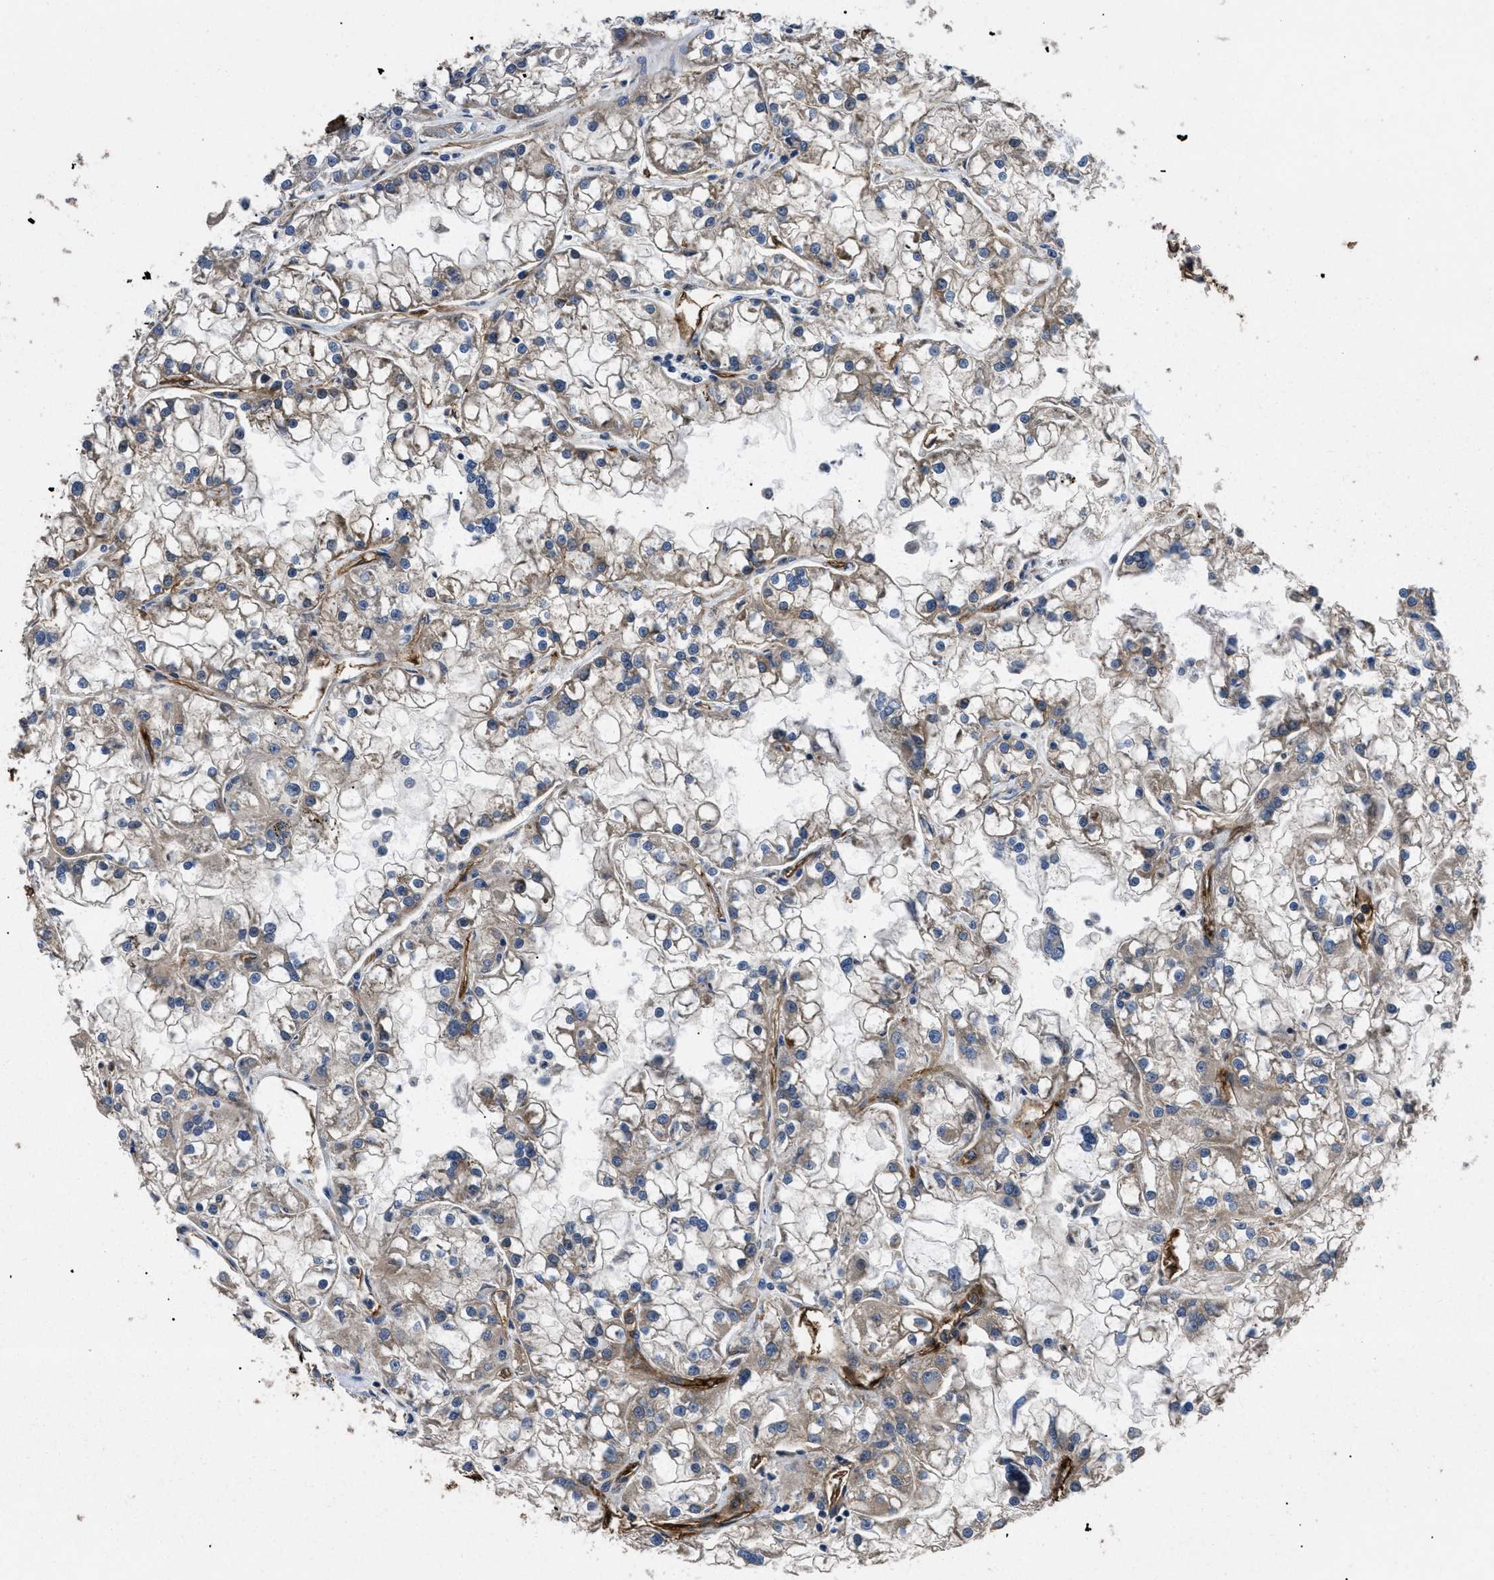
{"staining": {"intensity": "negative", "quantity": "none", "location": "none"}, "tissue": "renal cancer", "cell_type": "Tumor cells", "image_type": "cancer", "snomed": [{"axis": "morphology", "description": "Adenocarcinoma, NOS"}, {"axis": "topography", "description": "Kidney"}], "caption": "High power microscopy micrograph of an immunohistochemistry (IHC) image of adenocarcinoma (renal), revealing no significant expression in tumor cells. (Stains: DAB (3,3'-diaminobenzidine) immunohistochemistry with hematoxylin counter stain, Microscopy: brightfield microscopy at high magnification).", "gene": "NT5E", "patient": {"sex": "female", "age": 52}}